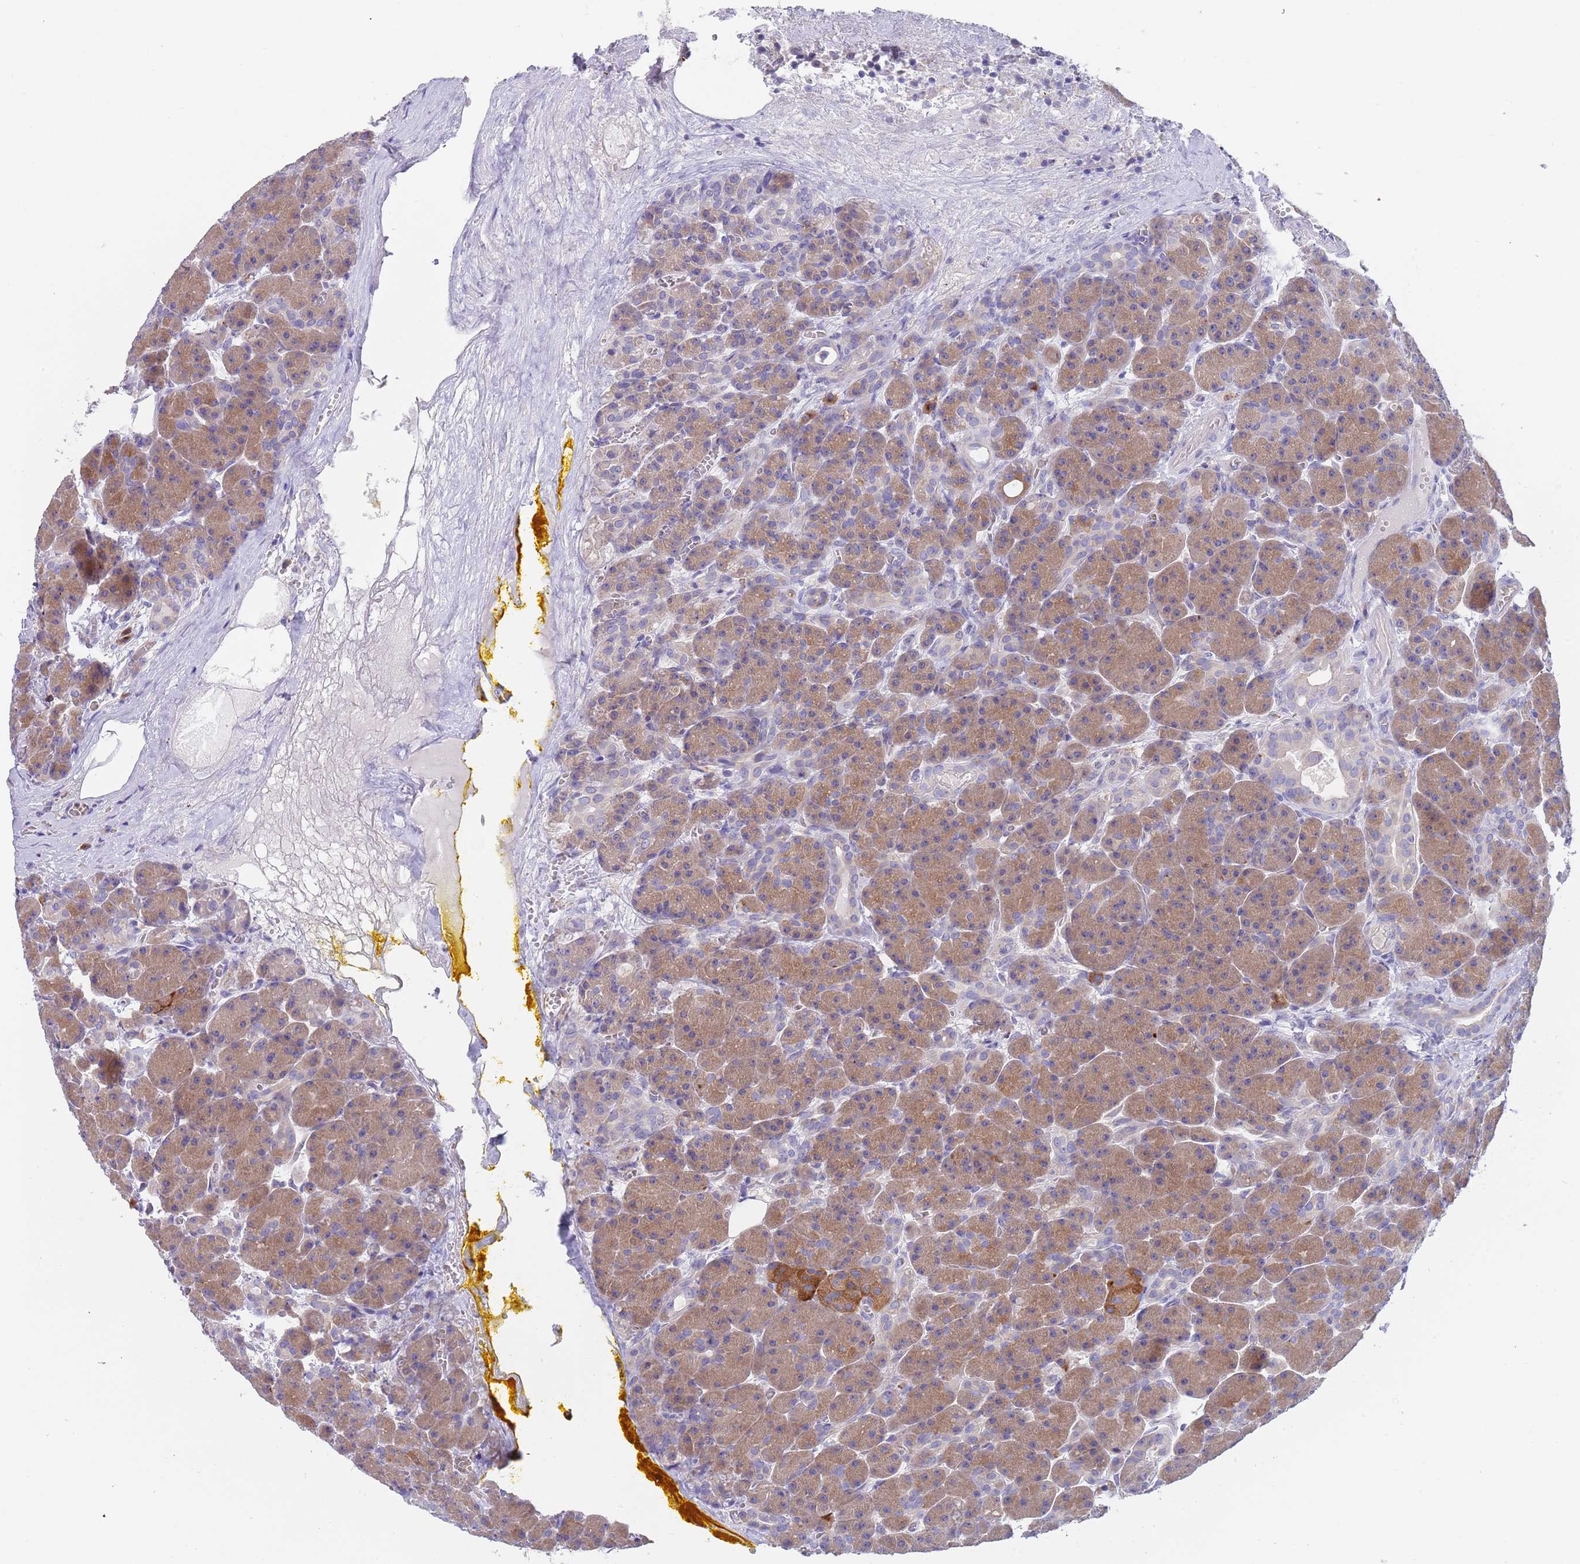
{"staining": {"intensity": "moderate", "quantity": ">75%", "location": "cytoplasmic/membranous"}, "tissue": "pancreas", "cell_type": "Exocrine glandular cells", "image_type": "normal", "snomed": [{"axis": "morphology", "description": "Normal tissue, NOS"}, {"axis": "topography", "description": "Pancreas"}], "caption": "High-power microscopy captured an immunohistochemistry (IHC) photomicrograph of unremarkable pancreas, revealing moderate cytoplasmic/membranous staining in about >75% of exocrine glandular cells.", "gene": "TYW1B", "patient": {"sex": "male", "age": 63}}